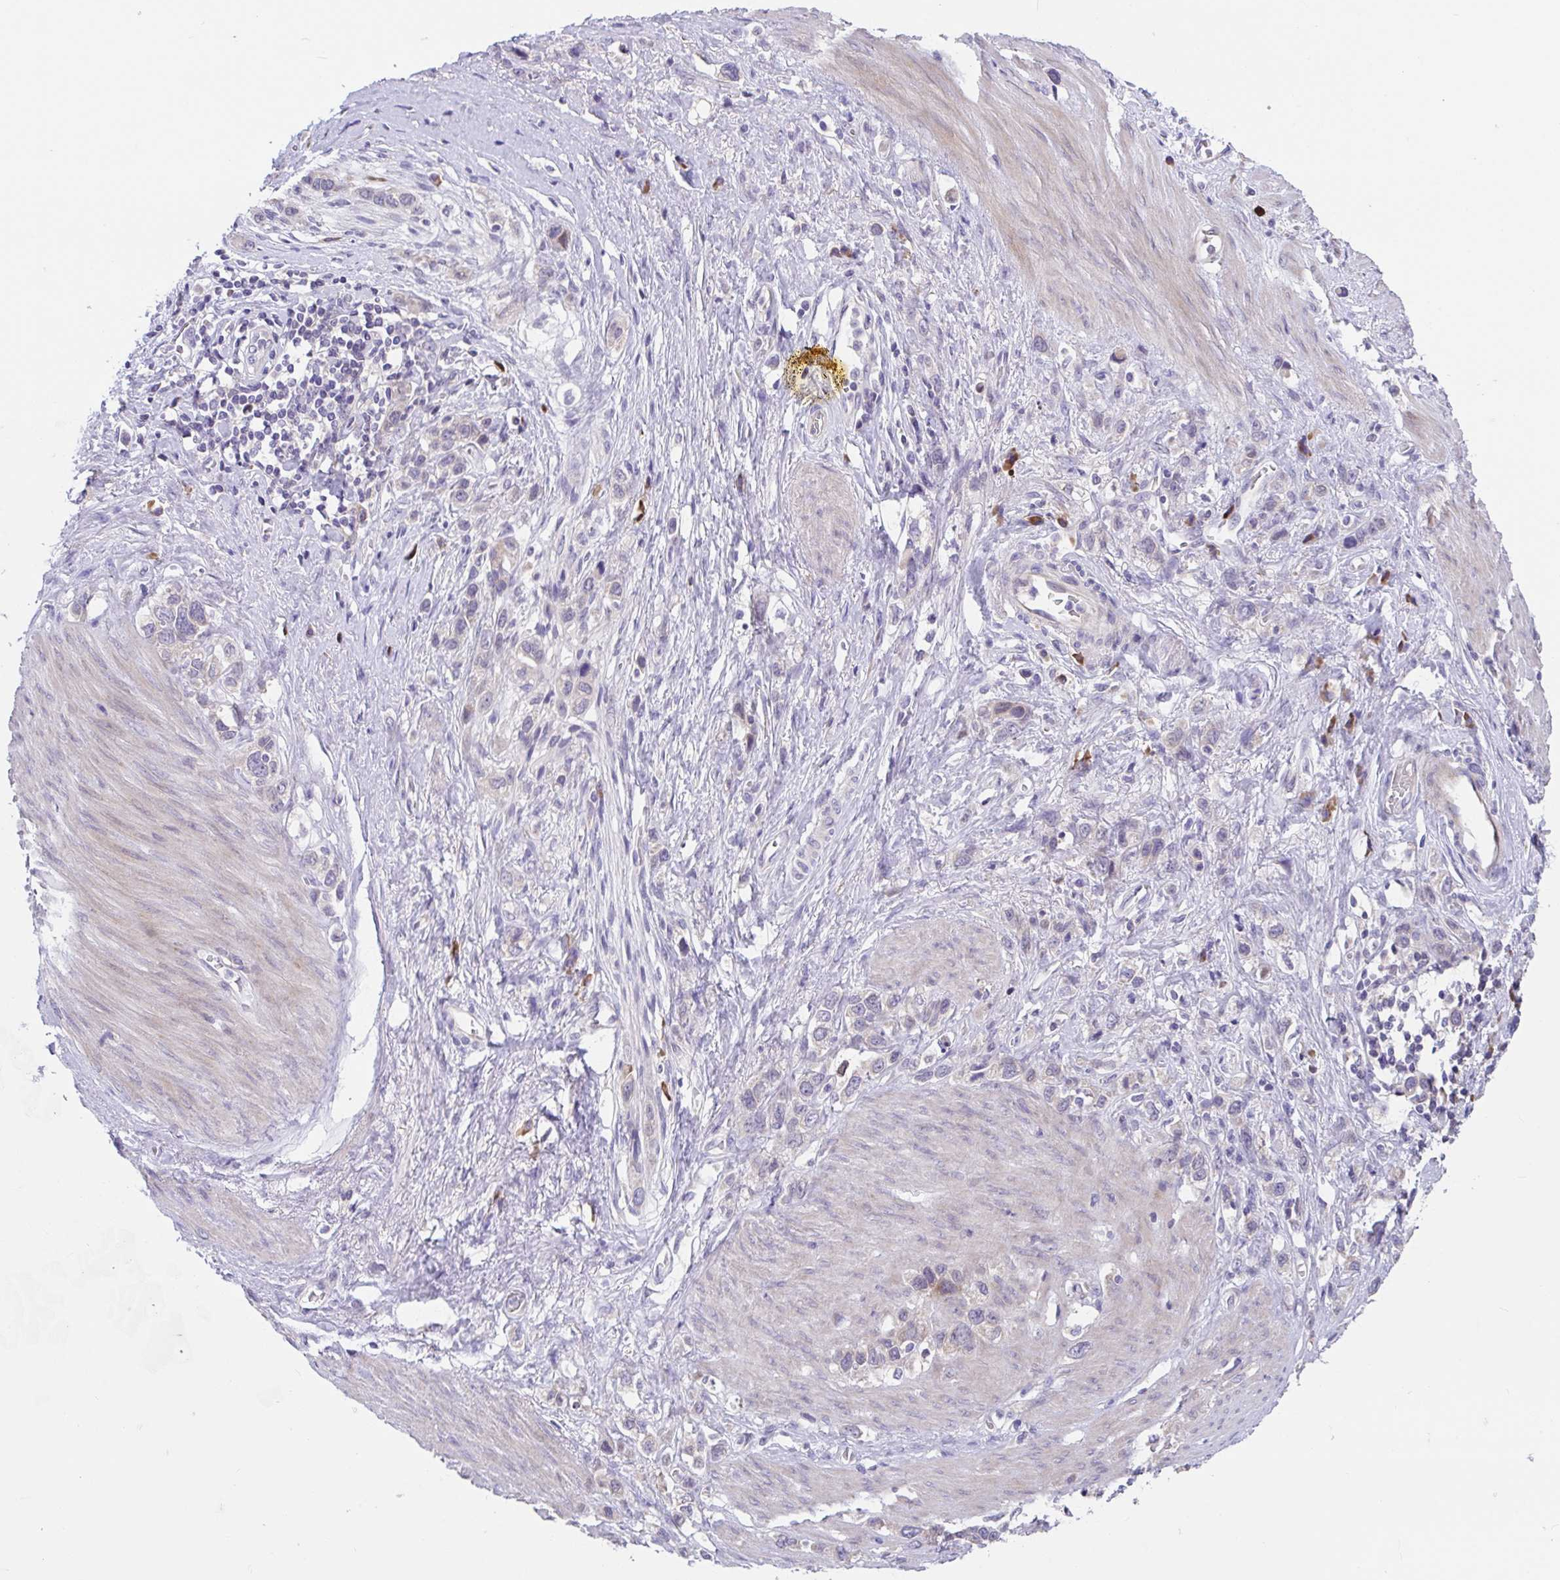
{"staining": {"intensity": "negative", "quantity": "none", "location": "none"}, "tissue": "stomach cancer", "cell_type": "Tumor cells", "image_type": "cancer", "snomed": [{"axis": "morphology", "description": "Adenocarcinoma, NOS"}, {"axis": "topography", "description": "Stomach"}], "caption": "High magnification brightfield microscopy of stomach cancer stained with DAB (3,3'-diaminobenzidine) (brown) and counterstained with hematoxylin (blue): tumor cells show no significant staining.", "gene": "SUSD4", "patient": {"sex": "female", "age": 65}}